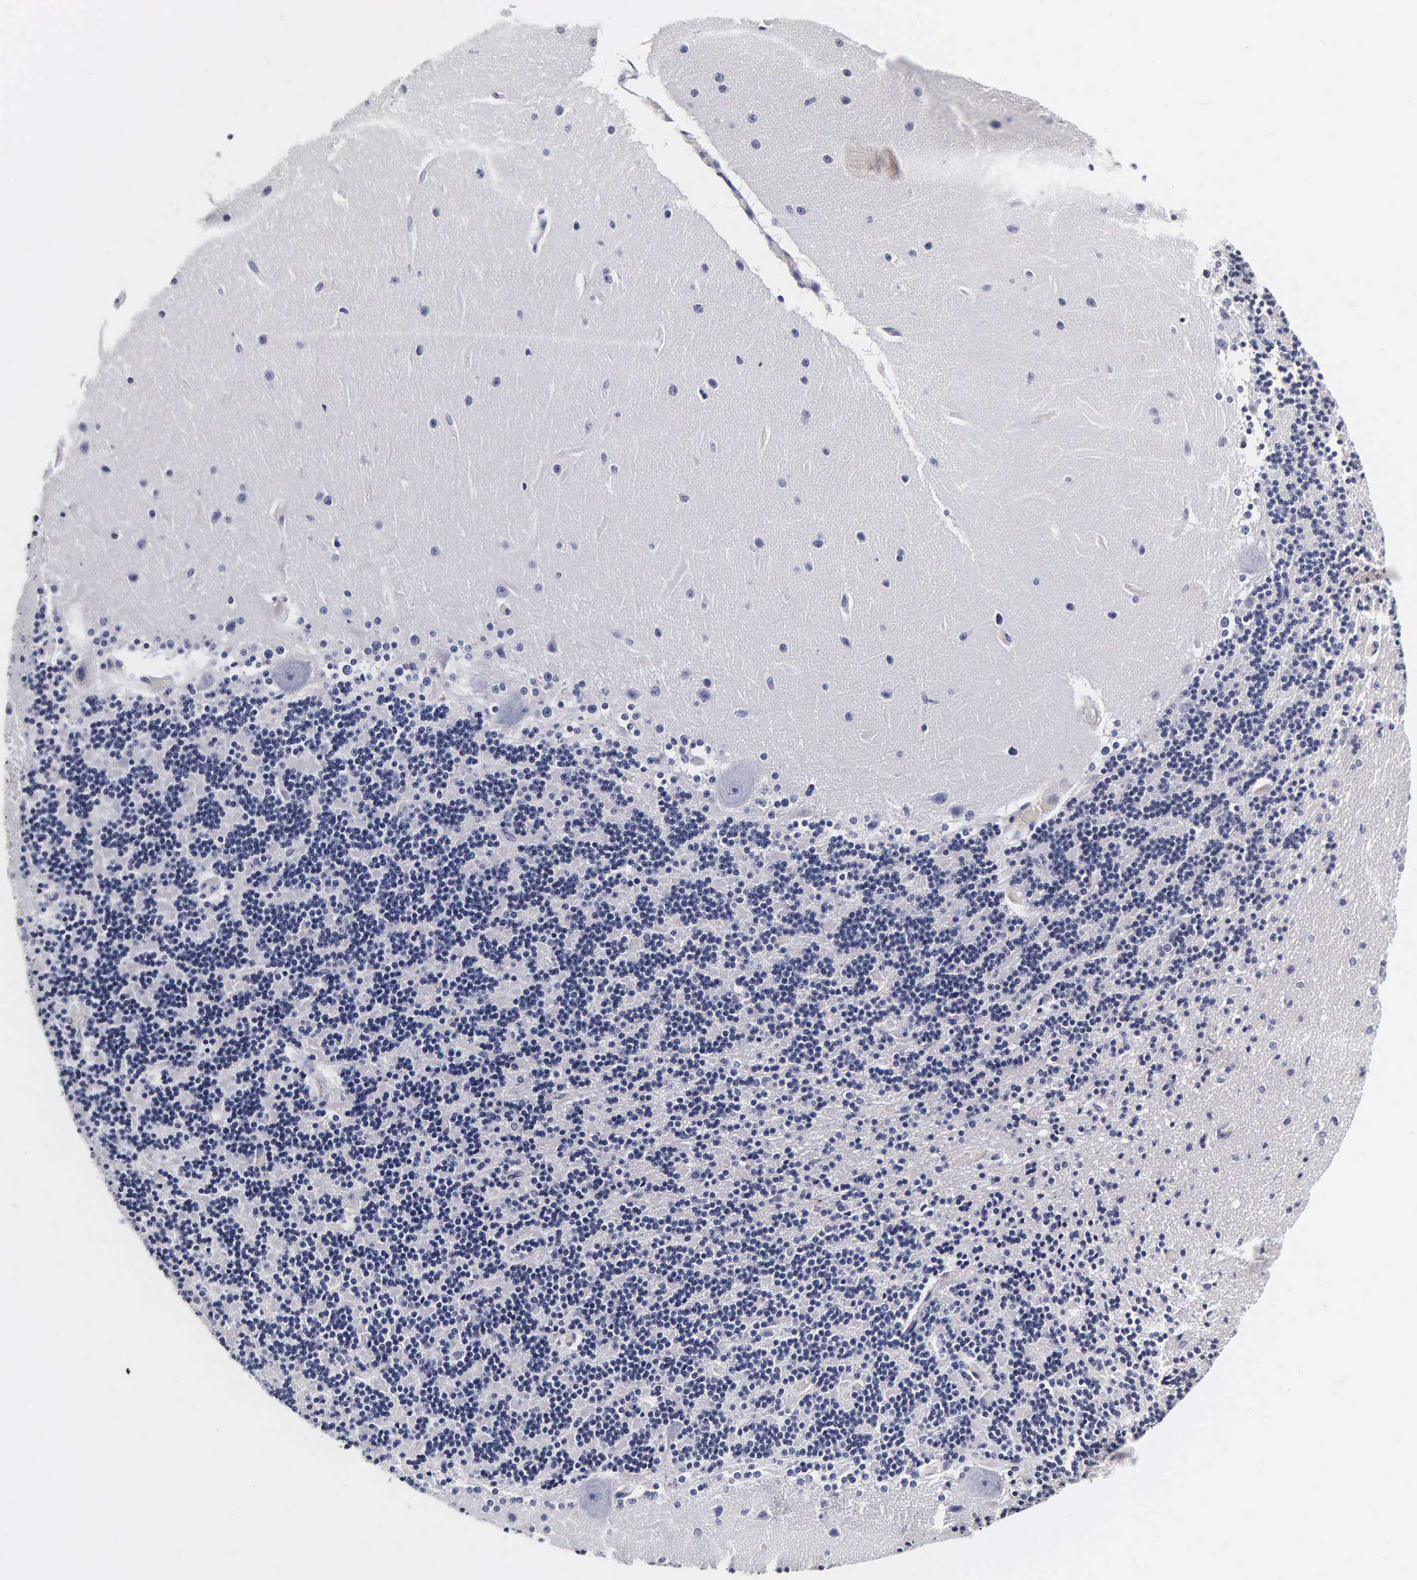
{"staining": {"intensity": "negative", "quantity": "none", "location": "none"}, "tissue": "cerebellum", "cell_type": "Cells in granular layer", "image_type": "normal", "snomed": [{"axis": "morphology", "description": "Normal tissue, NOS"}, {"axis": "topography", "description": "Cerebellum"}], "caption": "The photomicrograph demonstrates no significant expression in cells in granular layer of cerebellum. (Immunohistochemistry, brightfield microscopy, high magnification).", "gene": "TG", "patient": {"sex": "female", "age": 54}}